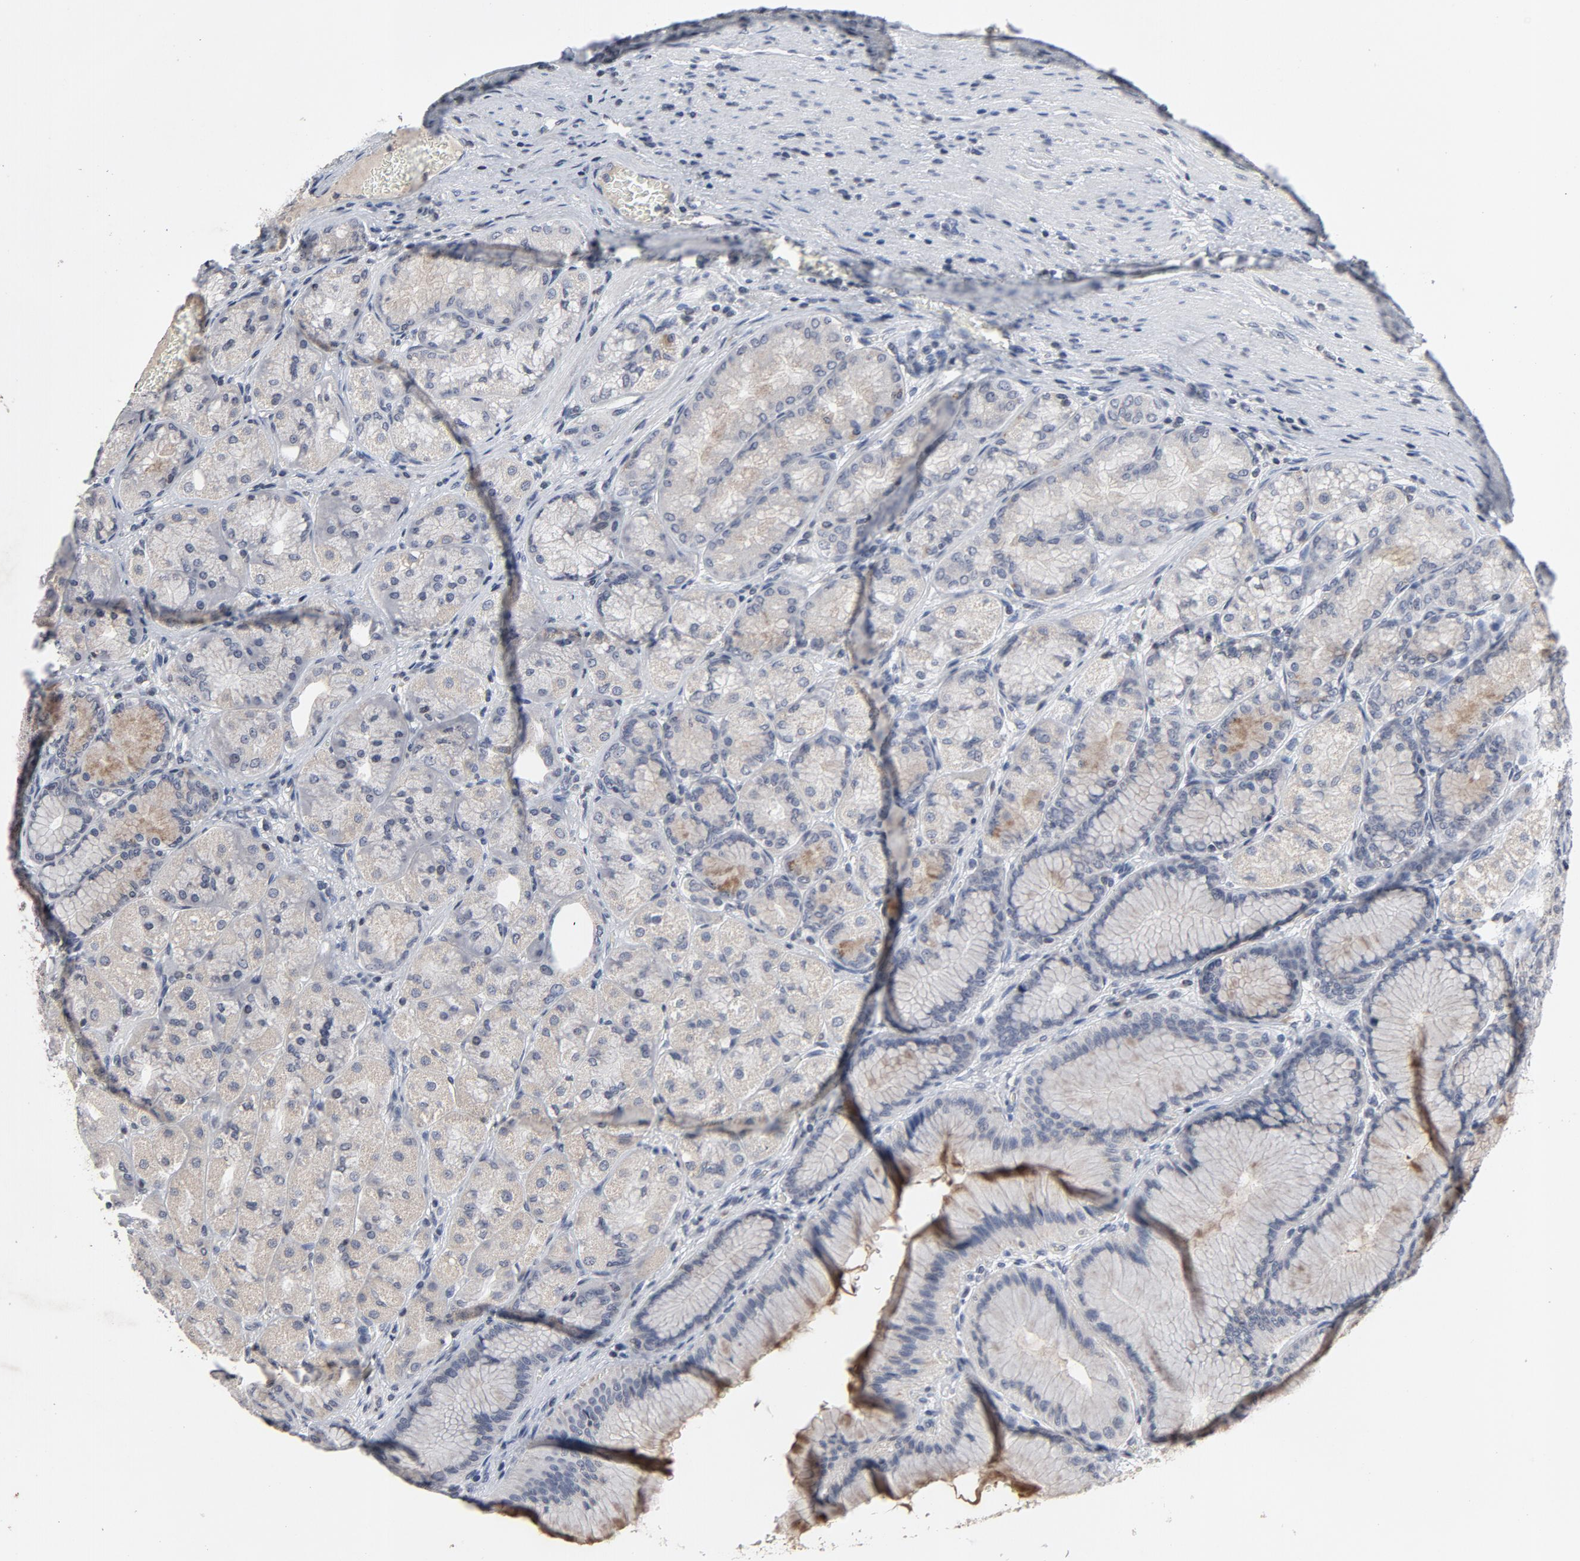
{"staining": {"intensity": "moderate", "quantity": "<25%", "location": "cytoplasmic/membranous"}, "tissue": "stomach", "cell_type": "Glandular cells", "image_type": "normal", "snomed": [{"axis": "morphology", "description": "Normal tissue, NOS"}, {"axis": "morphology", "description": "Adenocarcinoma, NOS"}, {"axis": "topography", "description": "Stomach"}, {"axis": "topography", "description": "Stomach, lower"}], "caption": "A brown stain shows moderate cytoplasmic/membranous expression of a protein in glandular cells of benign human stomach. Nuclei are stained in blue.", "gene": "TCL1A", "patient": {"sex": "female", "age": 65}}